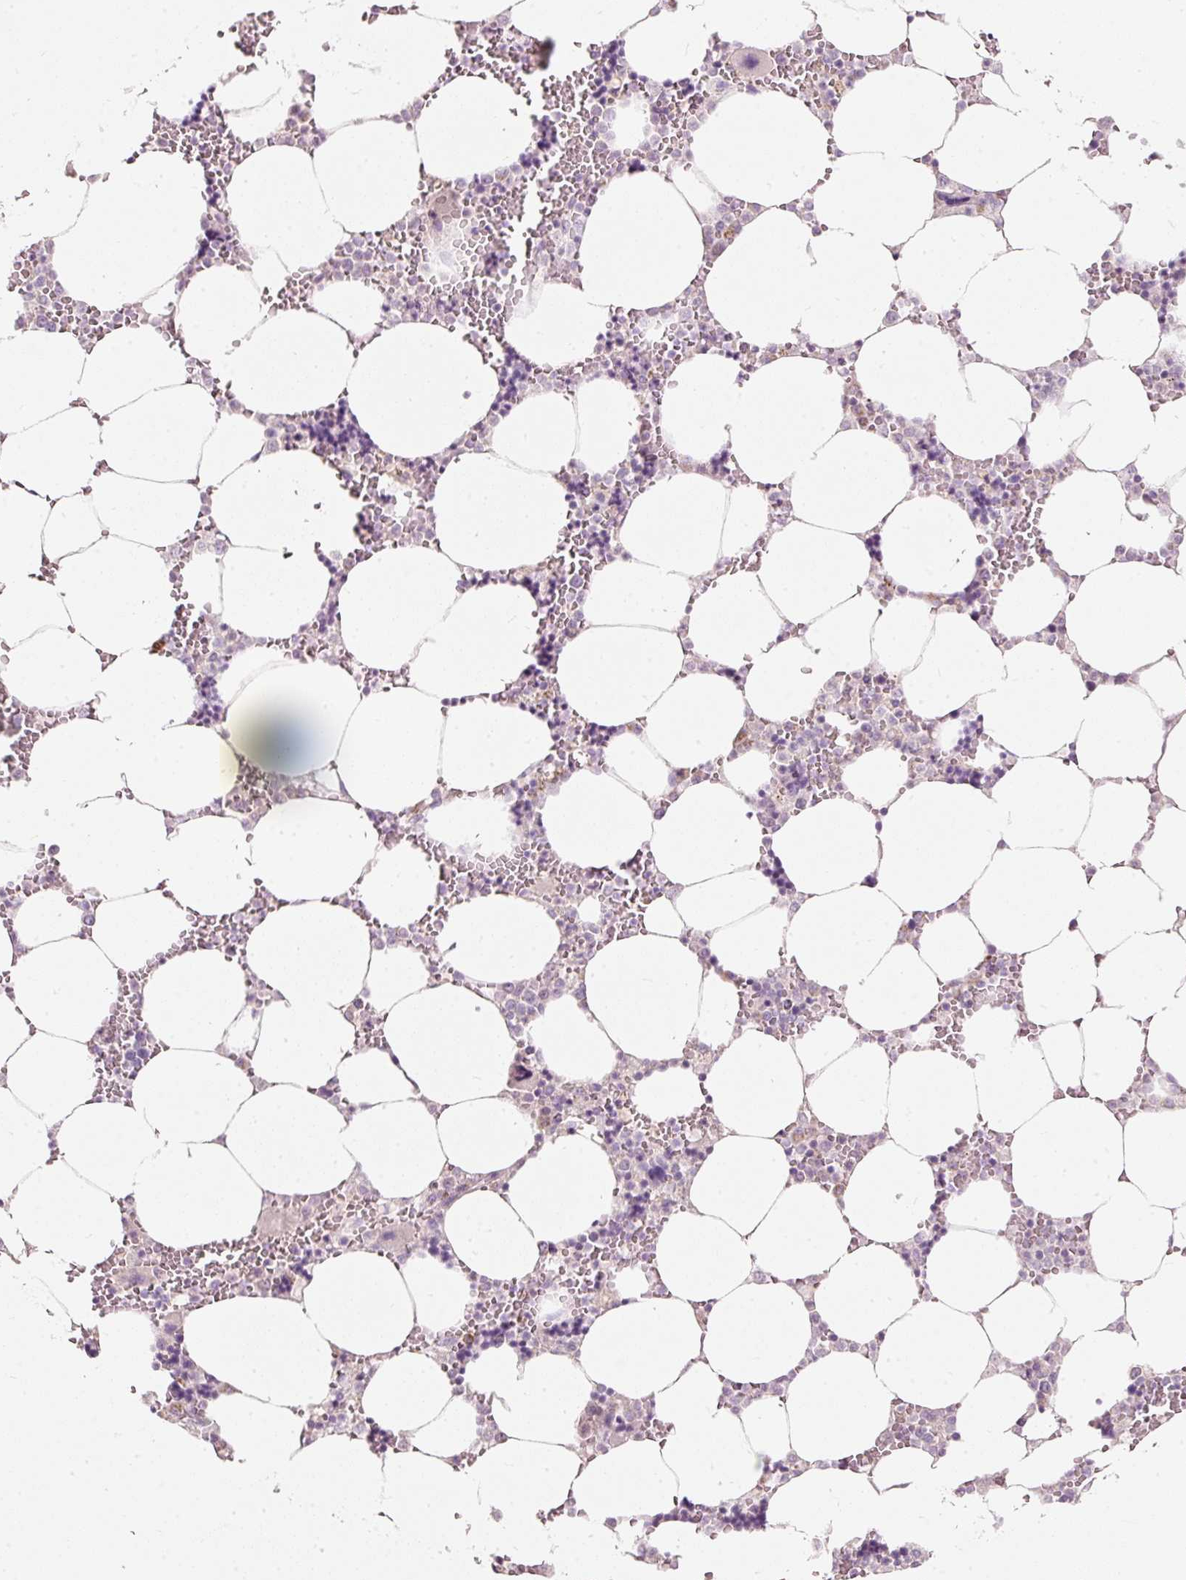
{"staining": {"intensity": "negative", "quantity": "none", "location": "none"}, "tissue": "bone marrow", "cell_type": "Hematopoietic cells", "image_type": "normal", "snomed": [{"axis": "morphology", "description": "Normal tissue, NOS"}, {"axis": "topography", "description": "Bone marrow"}], "caption": "Hematopoietic cells show no significant expression in unremarkable bone marrow. Nuclei are stained in blue.", "gene": "MTHFD2", "patient": {"sex": "male", "age": 64}}